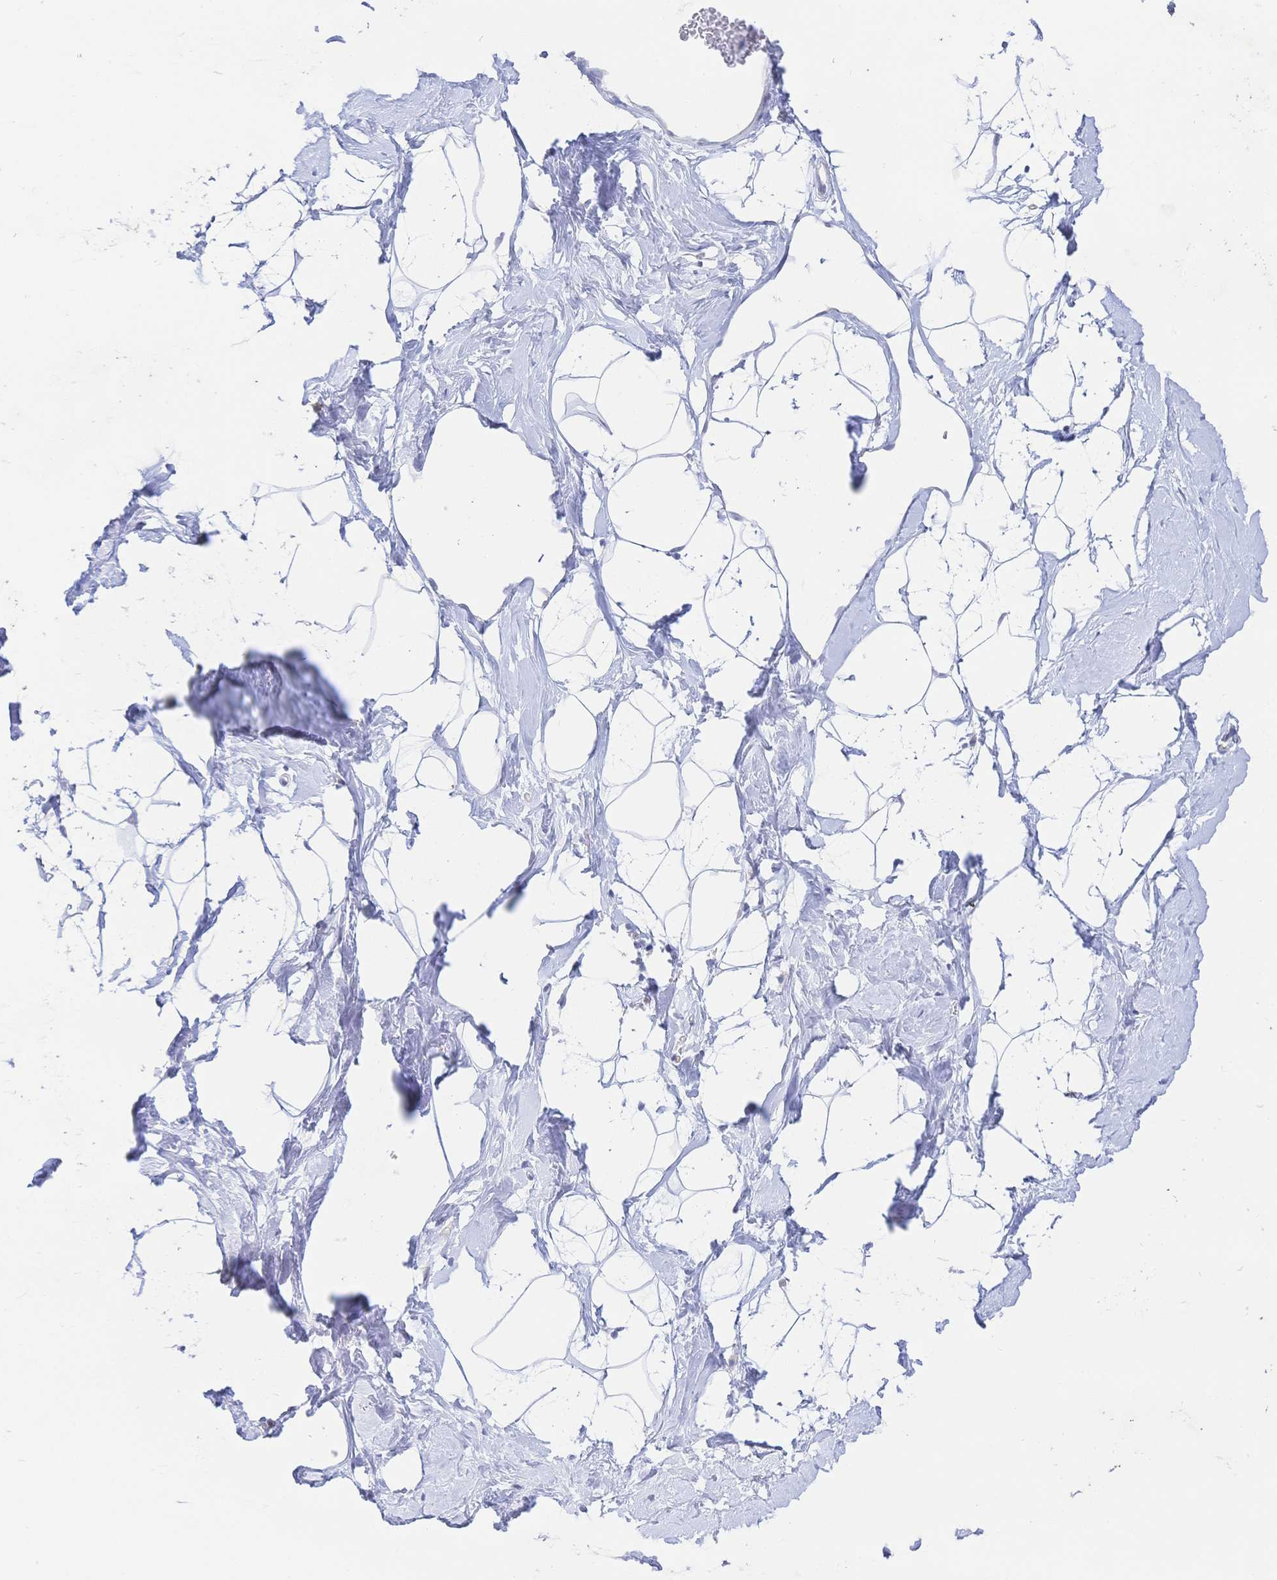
{"staining": {"intensity": "negative", "quantity": "none", "location": "none"}, "tissue": "breast", "cell_type": "Adipocytes", "image_type": "normal", "snomed": [{"axis": "morphology", "description": "Normal tissue, NOS"}, {"axis": "topography", "description": "Breast"}], "caption": "High magnification brightfield microscopy of normal breast stained with DAB (brown) and counterstained with hematoxylin (blue): adipocytes show no significant expression. The staining is performed using DAB brown chromogen with nuclei counter-stained in using hematoxylin.", "gene": "CR2", "patient": {"sex": "female", "age": 32}}